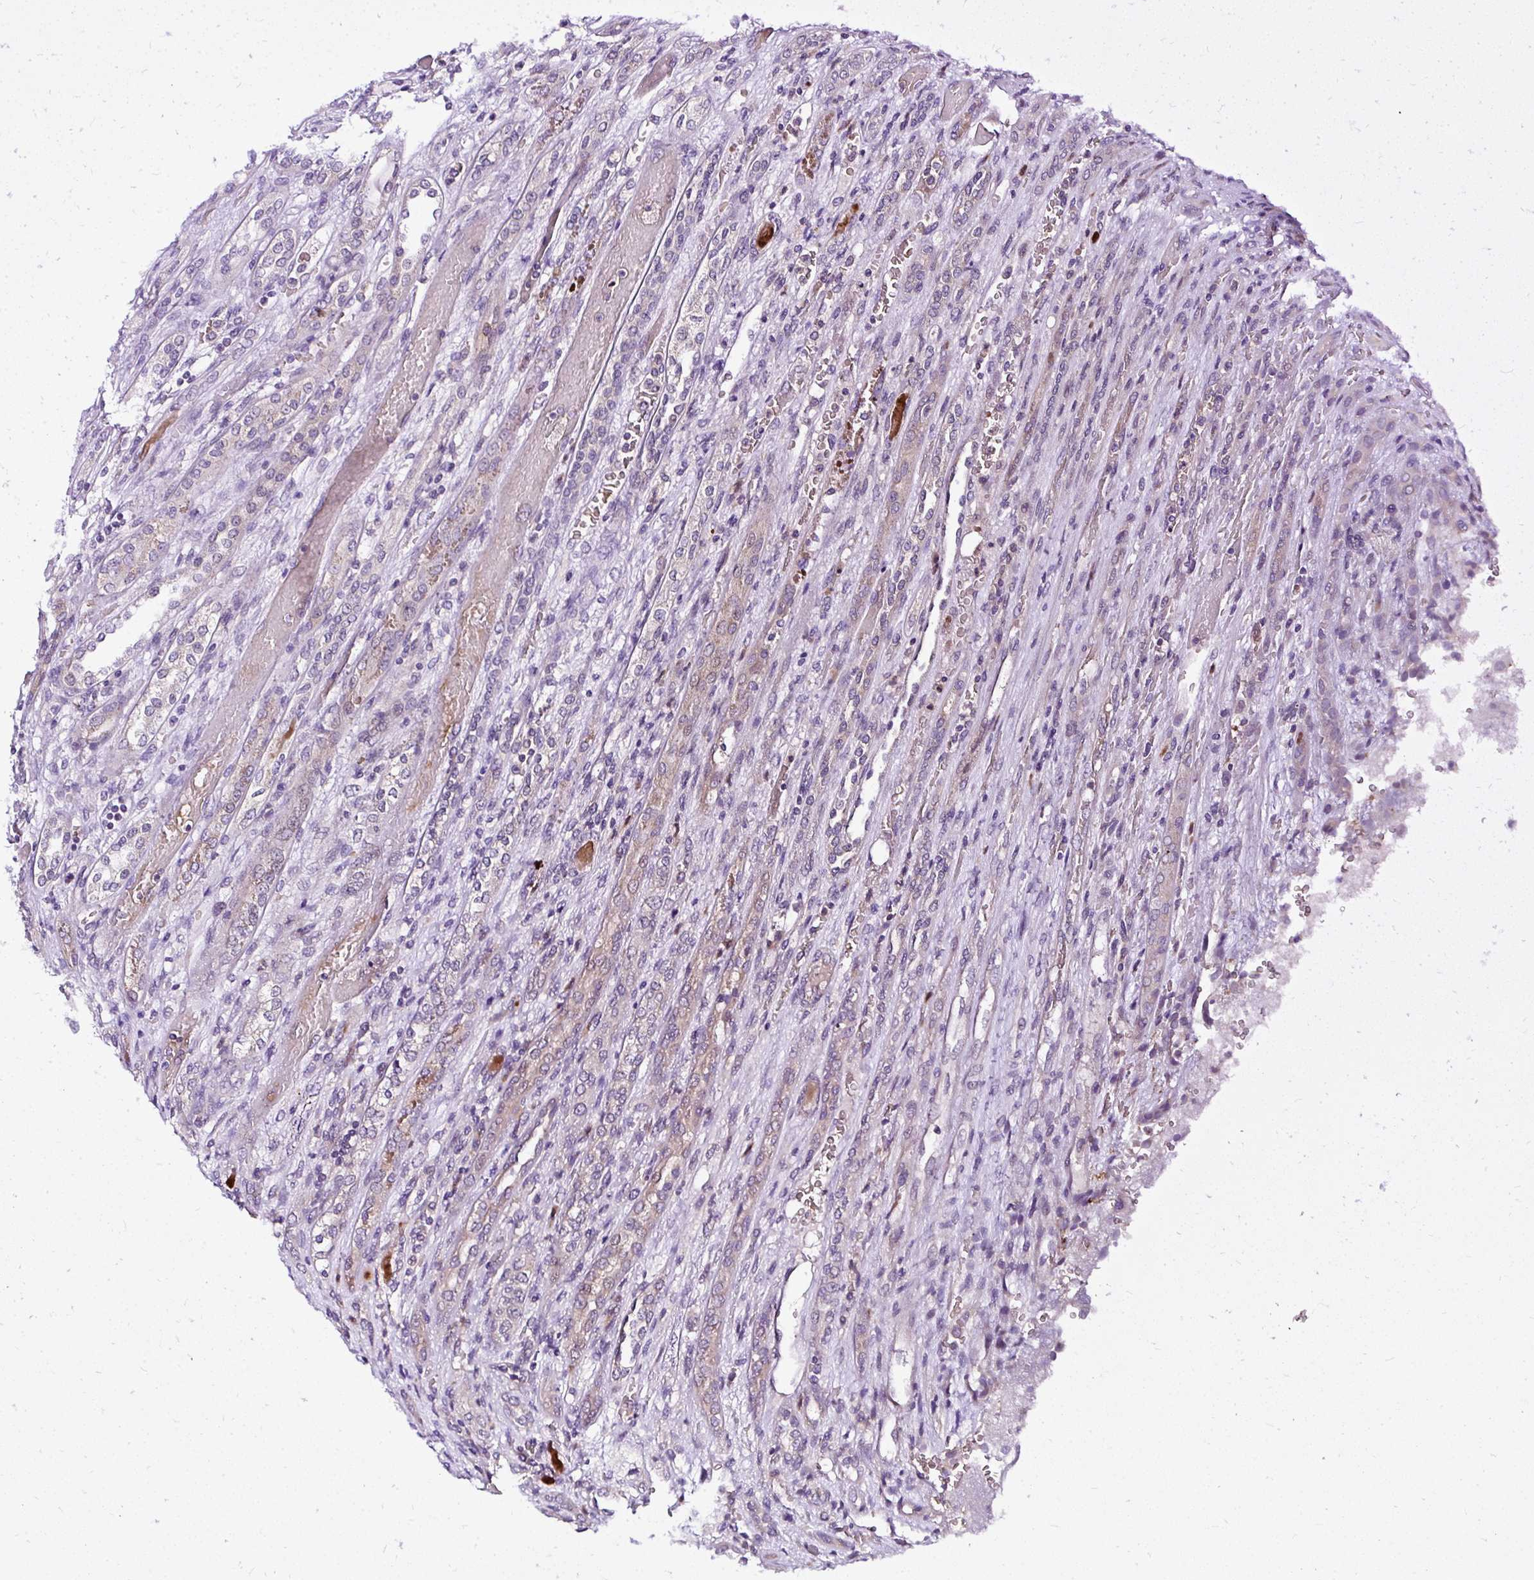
{"staining": {"intensity": "negative", "quantity": "none", "location": "none"}, "tissue": "renal cancer", "cell_type": "Tumor cells", "image_type": "cancer", "snomed": [{"axis": "morphology", "description": "Adenocarcinoma, NOS"}, {"axis": "topography", "description": "Kidney"}], "caption": "Human renal cancer (adenocarcinoma) stained for a protein using immunohistochemistry shows no expression in tumor cells.", "gene": "DEPDC5", "patient": {"sex": "female", "age": 54}}